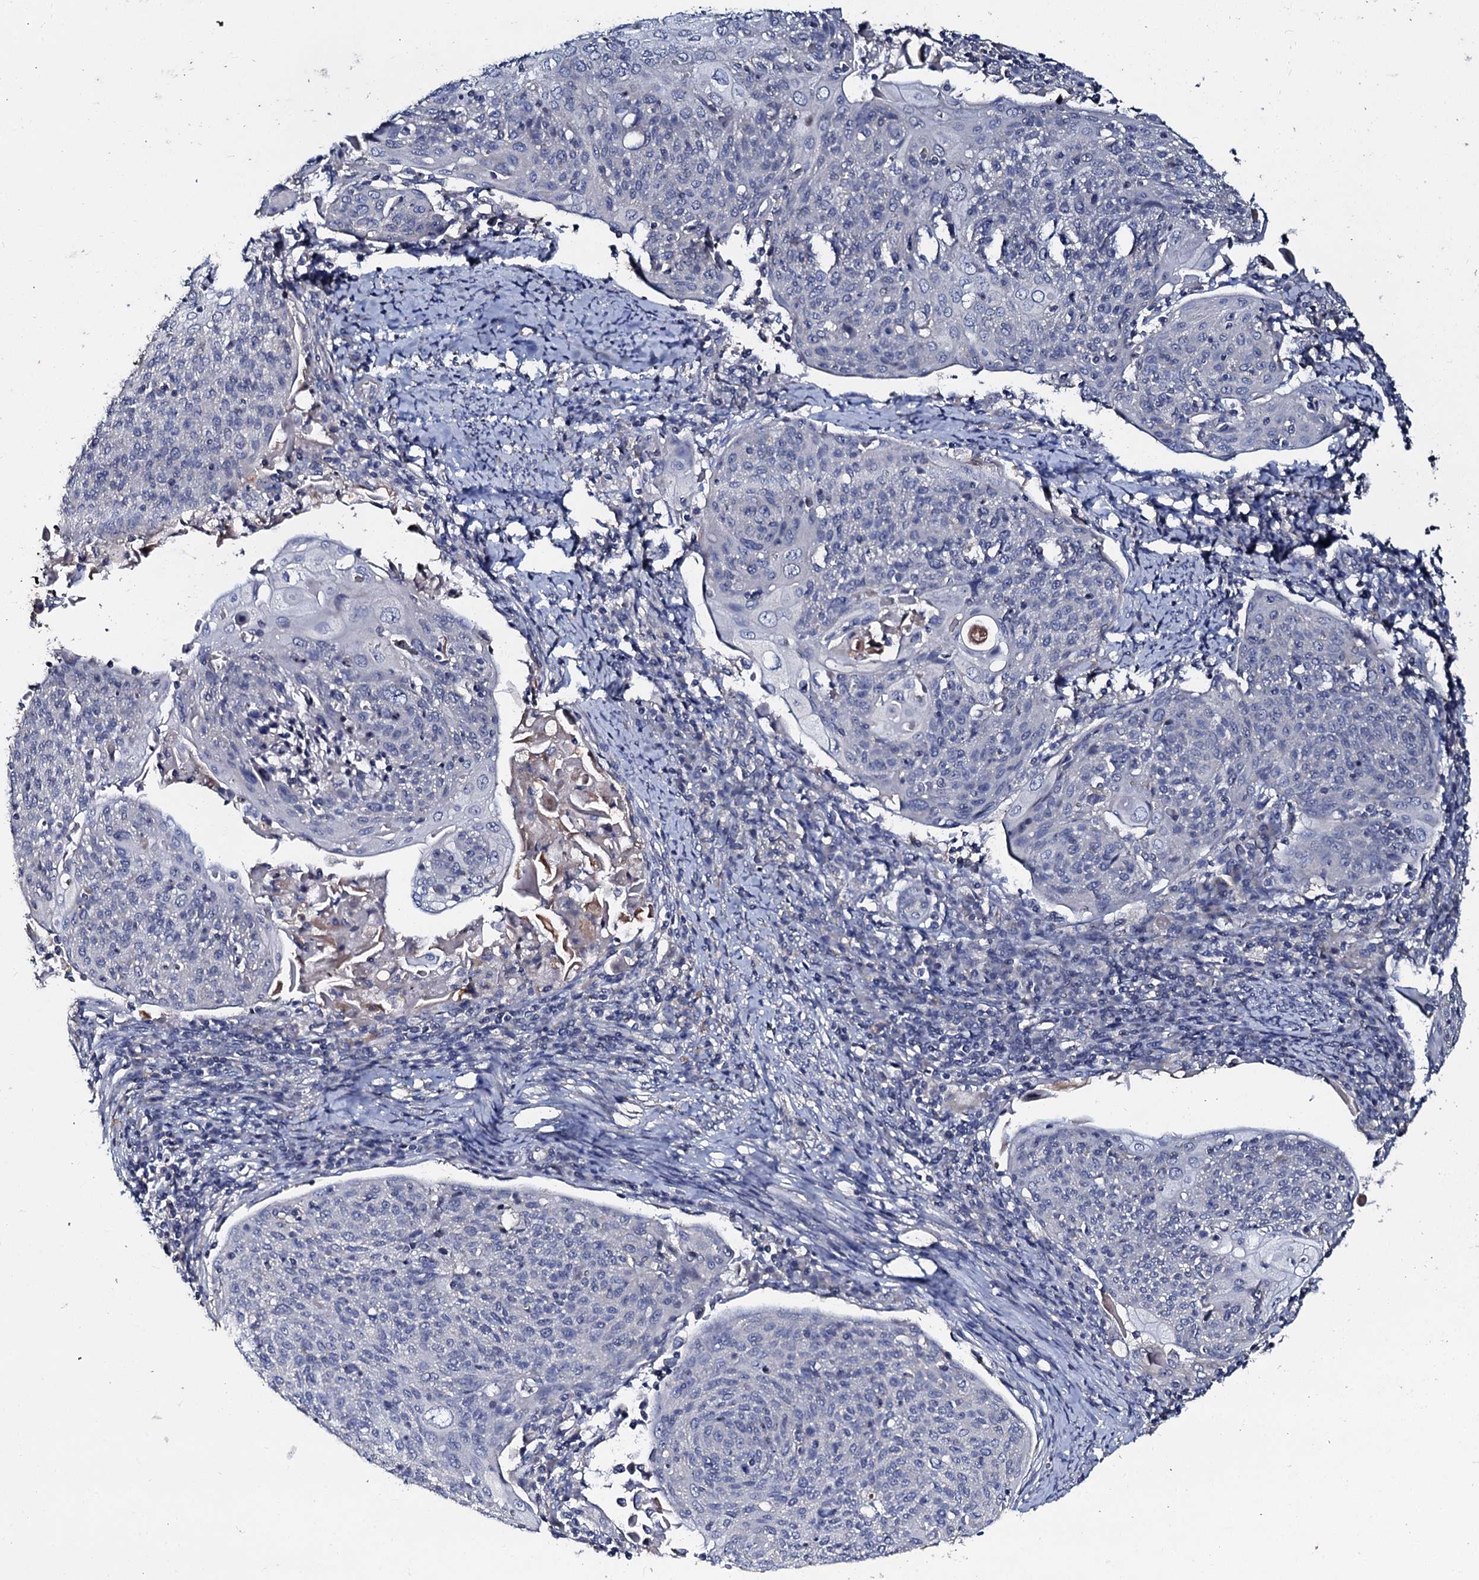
{"staining": {"intensity": "negative", "quantity": "none", "location": "none"}, "tissue": "cervical cancer", "cell_type": "Tumor cells", "image_type": "cancer", "snomed": [{"axis": "morphology", "description": "Squamous cell carcinoma, NOS"}, {"axis": "topography", "description": "Cervix"}], "caption": "Tumor cells show no significant staining in cervical cancer (squamous cell carcinoma).", "gene": "SLC37A4", "patient": {"sex": "female", "age": 67}}